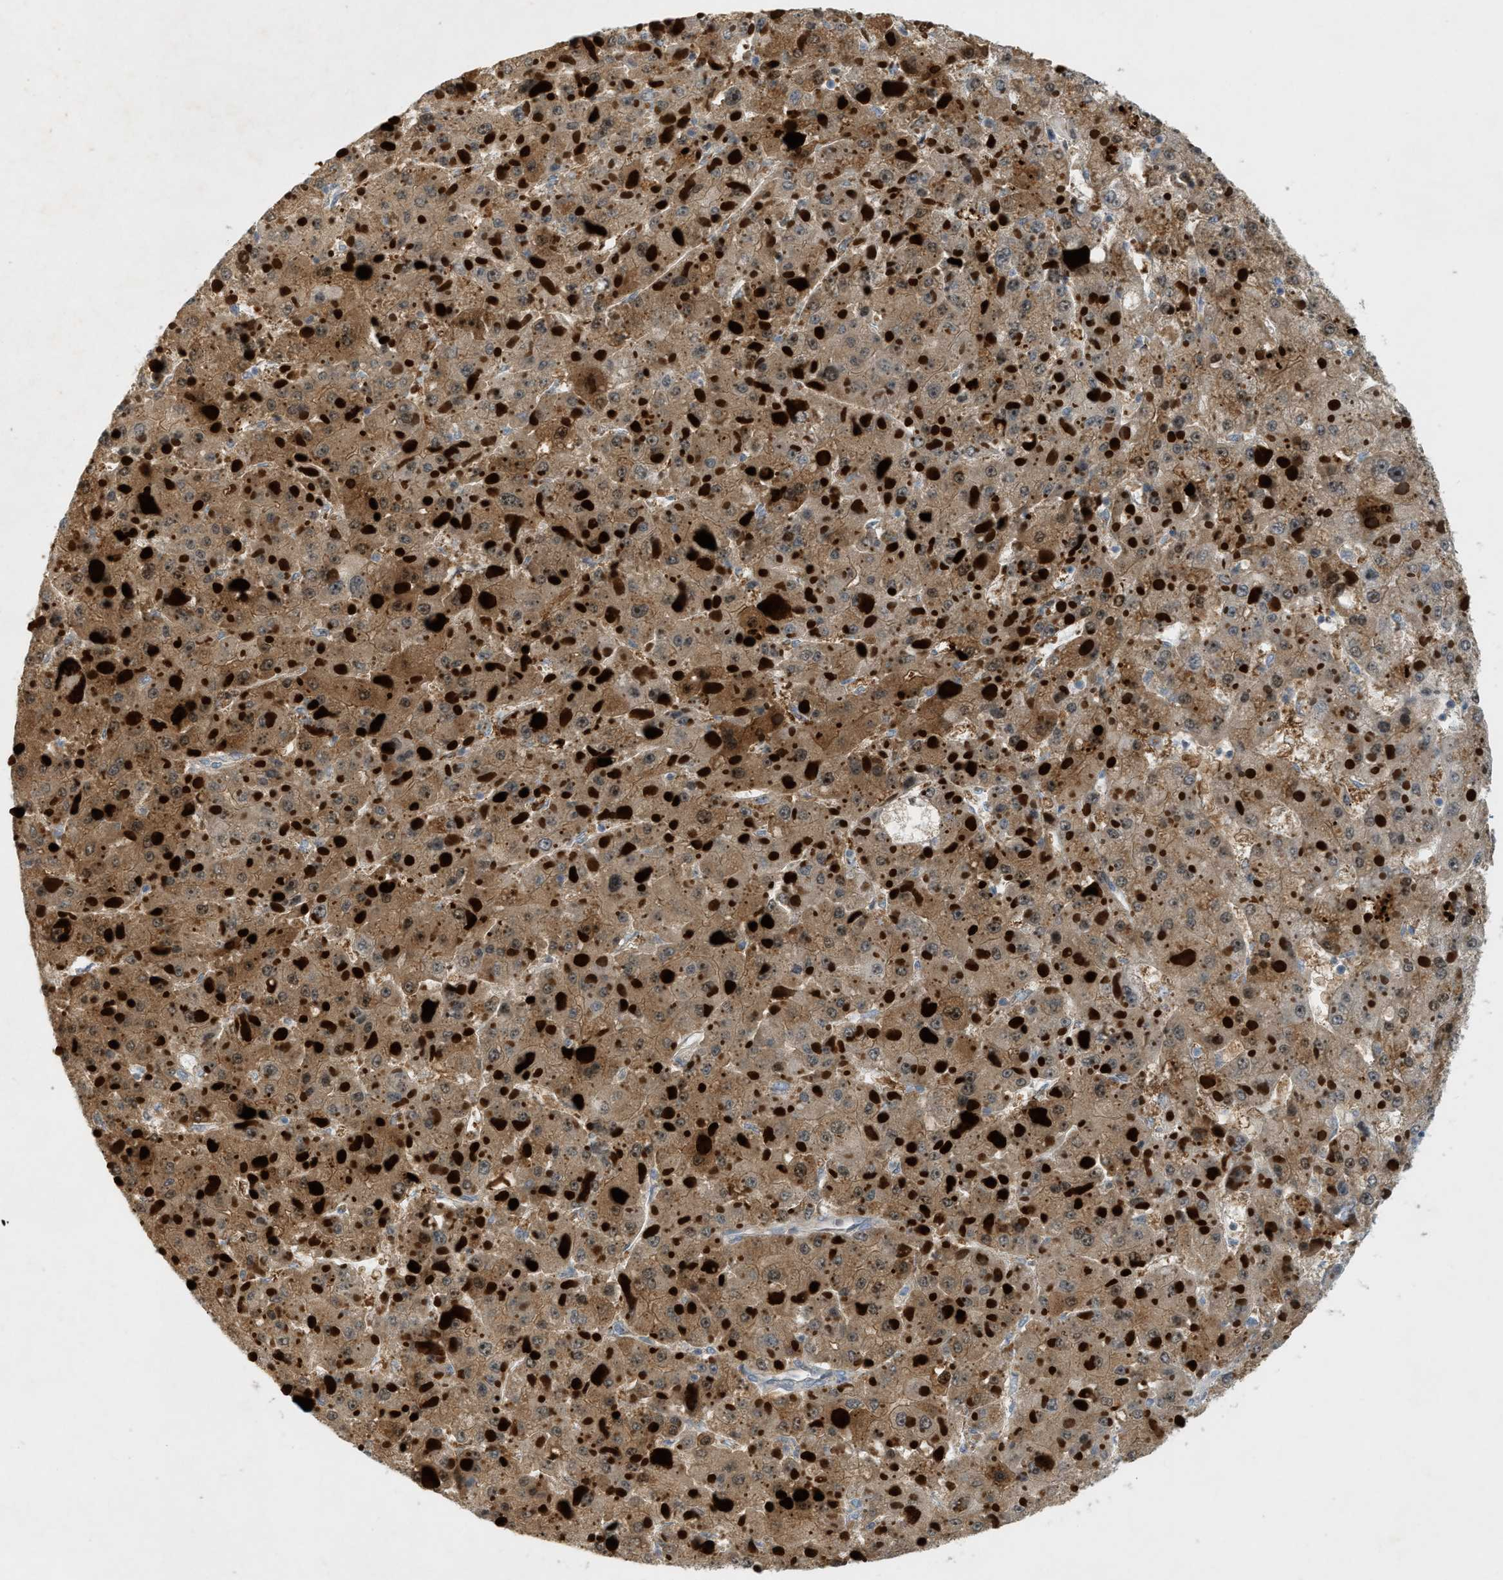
{"staining": {"intensity": "moderate", "quantity": ">75%", "location": "cytoplasmic/membranous"}, "tissue": "liver cancer", "cell_type": "Tumor cells", "image_type": "cancer", "snomed": [{"axis": "morphology", "description": "Carcinoma, Hepatocellular, NOS"}, {"axis": "topography", "description": "Liver"}], "caption": "Human liver cancer stained for a protein (brown) demonstrates moderate cytoplasmic/membranous positive expression in approximately >75% of tumor cells.", "gene": "PDCL3", "patient": {"sex": "female", "age": 73}}